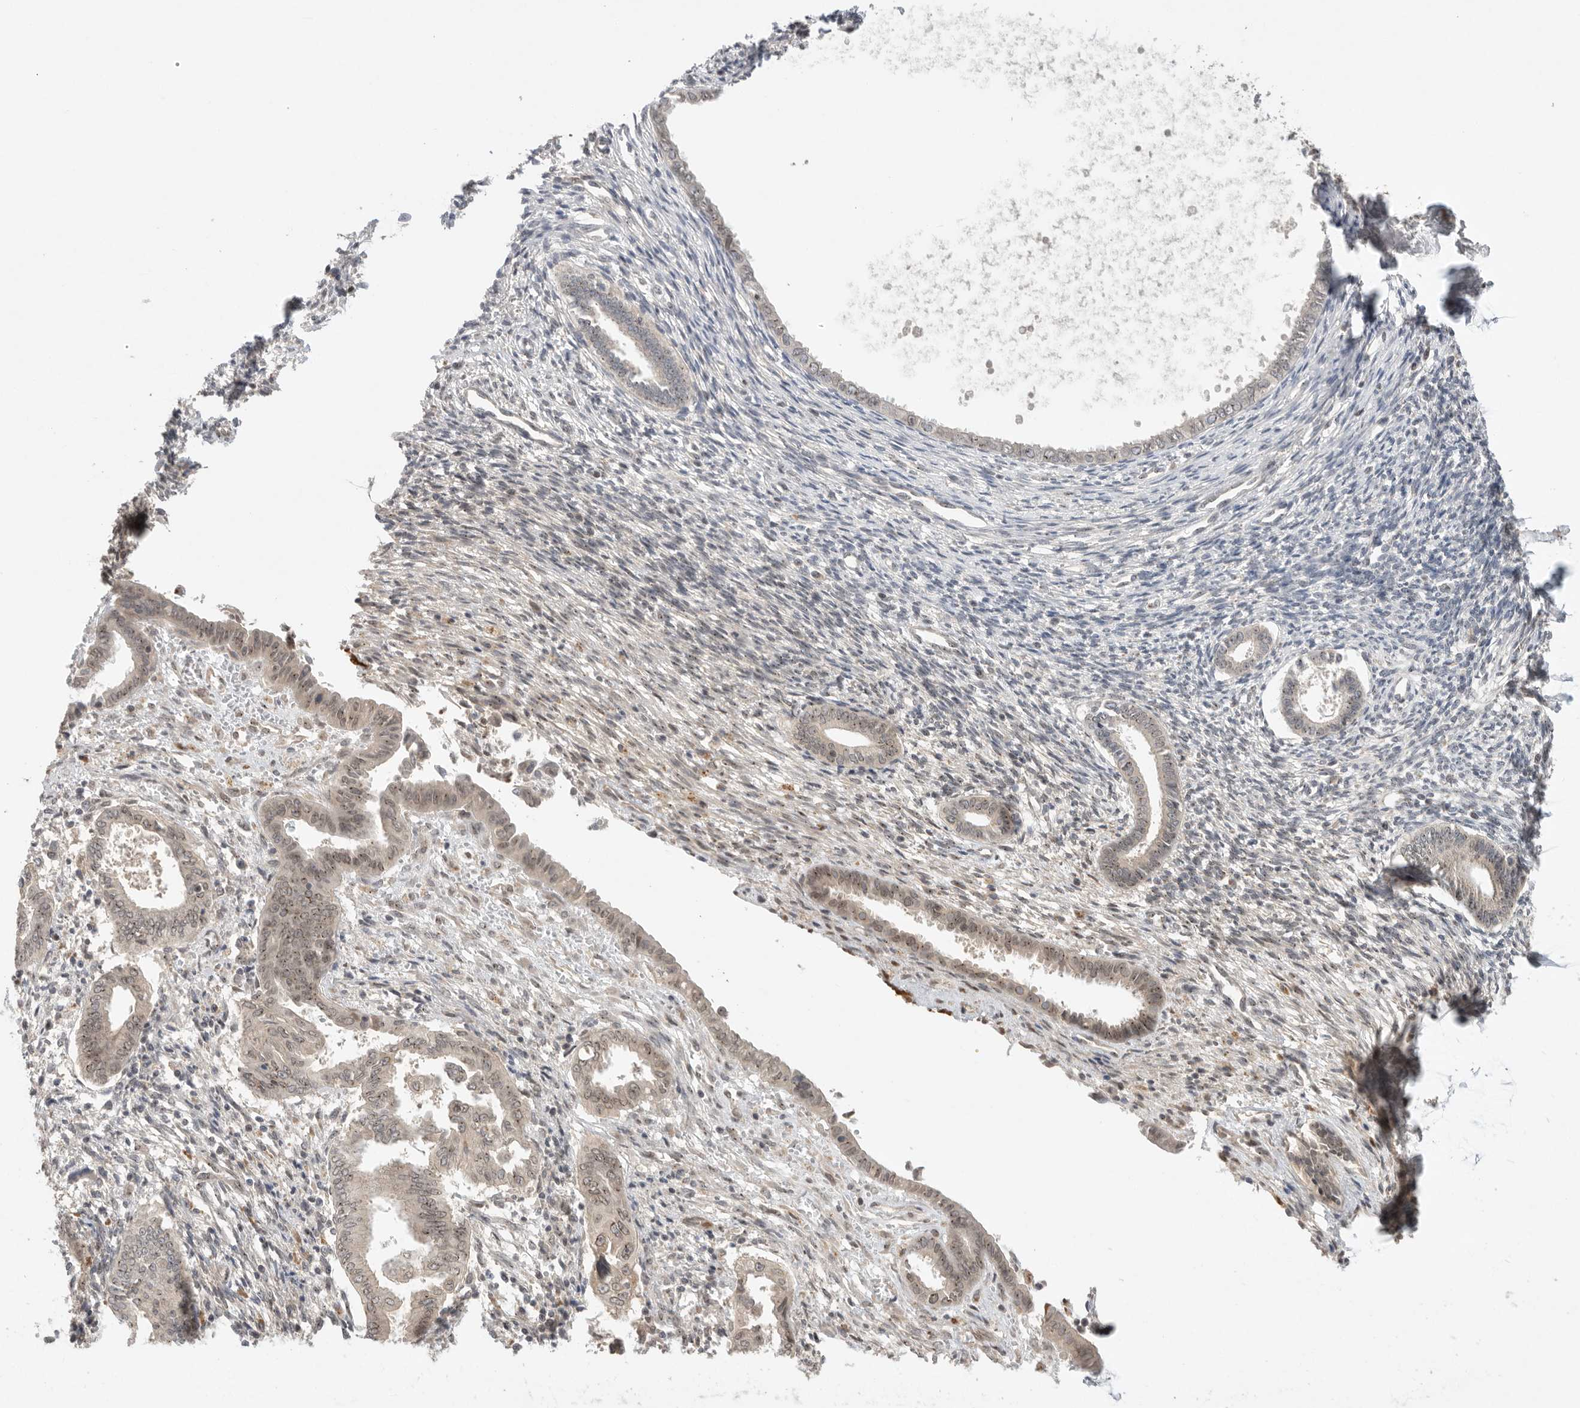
{"staining": {"intensity": "negative", "quantity": "none", "location": "none"}, "tissue": "endometrium", "cell_type": "Cells in endometrial stroma", "image_type": "normal", "snomed": [{"axis": "morphology", "description": "Normal tissue, NOS"}, {"axis": "topography", "description": "Endometrium"}], "caption": "Photomicrograph shows no significant protein expression in cells in endometrial stroma of unremarkable endometrium. The staining was performed using DAB (3,3'-diaminobenzidine) to visualize the protein expression in brown, while the nuclei were stained in blue with hematoxylin (Magnification: 20x).", "gene": "LEMD3", "patient": {"sex": "female", "age": 56}}